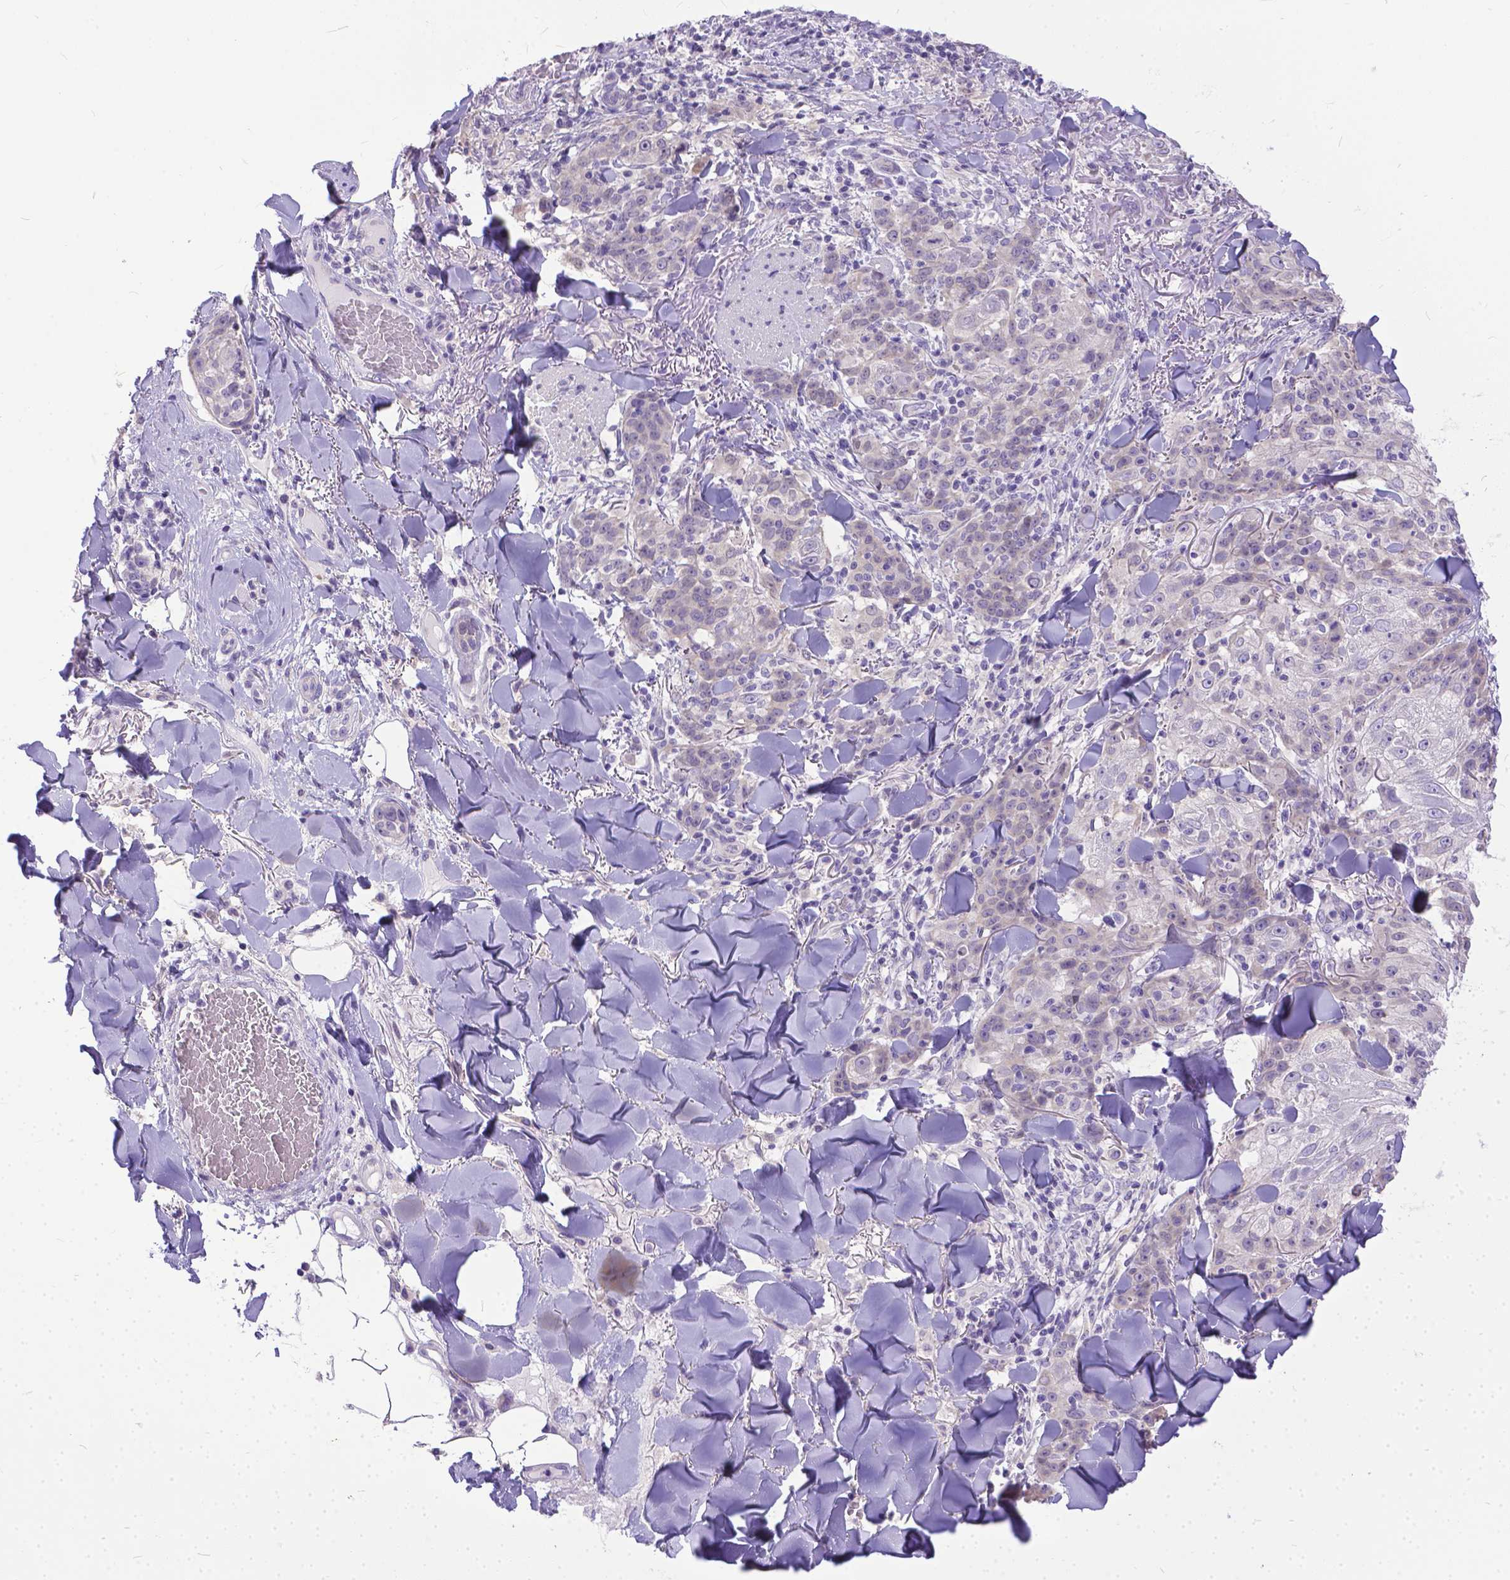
{"staining": {"intensity": "negative", "quantity": "none", "location": "none"}, "tissue": "skin cancer", "cell_type": "Tumor cells", "image_type": "cancer", "snomed": [{"axis": "morphology", "description": "Normal tissue, NOS"}, {"axis": "morphology", "description": "Squamous cell carcinoma, NOS"}, {"axis": "topography", "description": "Skin"}], "caption": "Human skin cancer (squamous cell carcinoma) stained for a protein using immunohistochemistry exhibits no expression in tumor cells.", "gene": "TTLL6", "patient": {"sex": "female", "age": 83}}